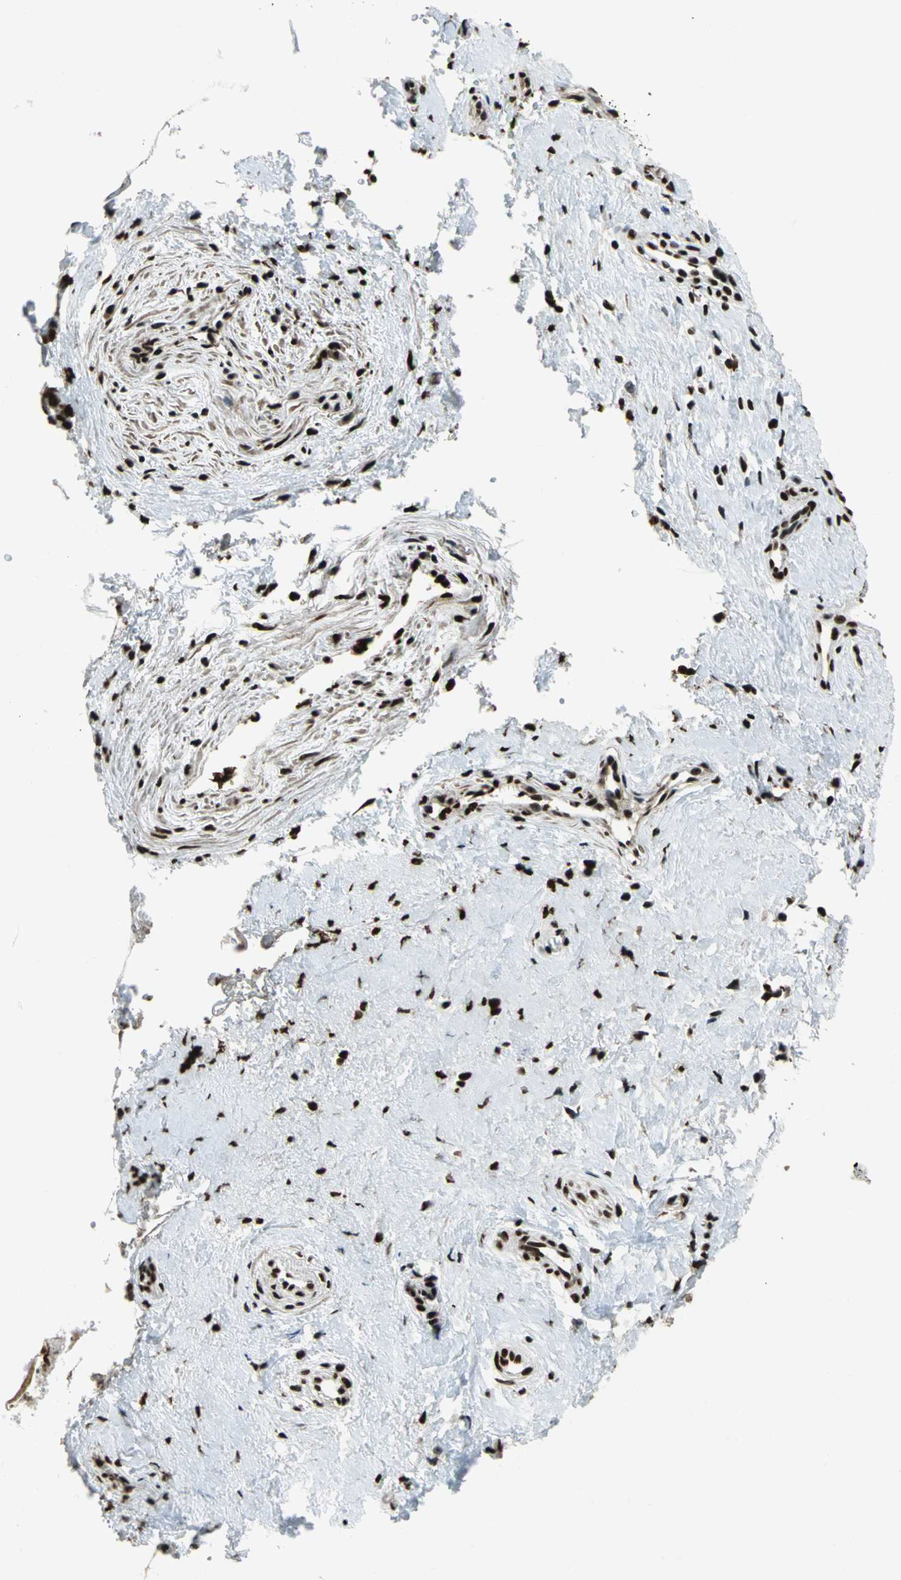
{"staining": {"intensity": "strong", "quantity": ">75%", "location": "nuclear"}, "tissue": "cervix", "cell_type": "Glandular cells", "image_type": "normal", "snomed": [{"axis": "morphology", "description": "Normal tissue, NOS"}, {"axis": "topography", "description": "Cervix"}], "caption": "An immunohistochemistry (IHC) image of normal tissue is shown. Protein staining in brown labels strong nuclear positivity in cervix within glandular cells. (DAB IHC with brightfield microscopy, high magnification).", "gene": "UBTF", "patient": {"sex": "female", "age": 55}}